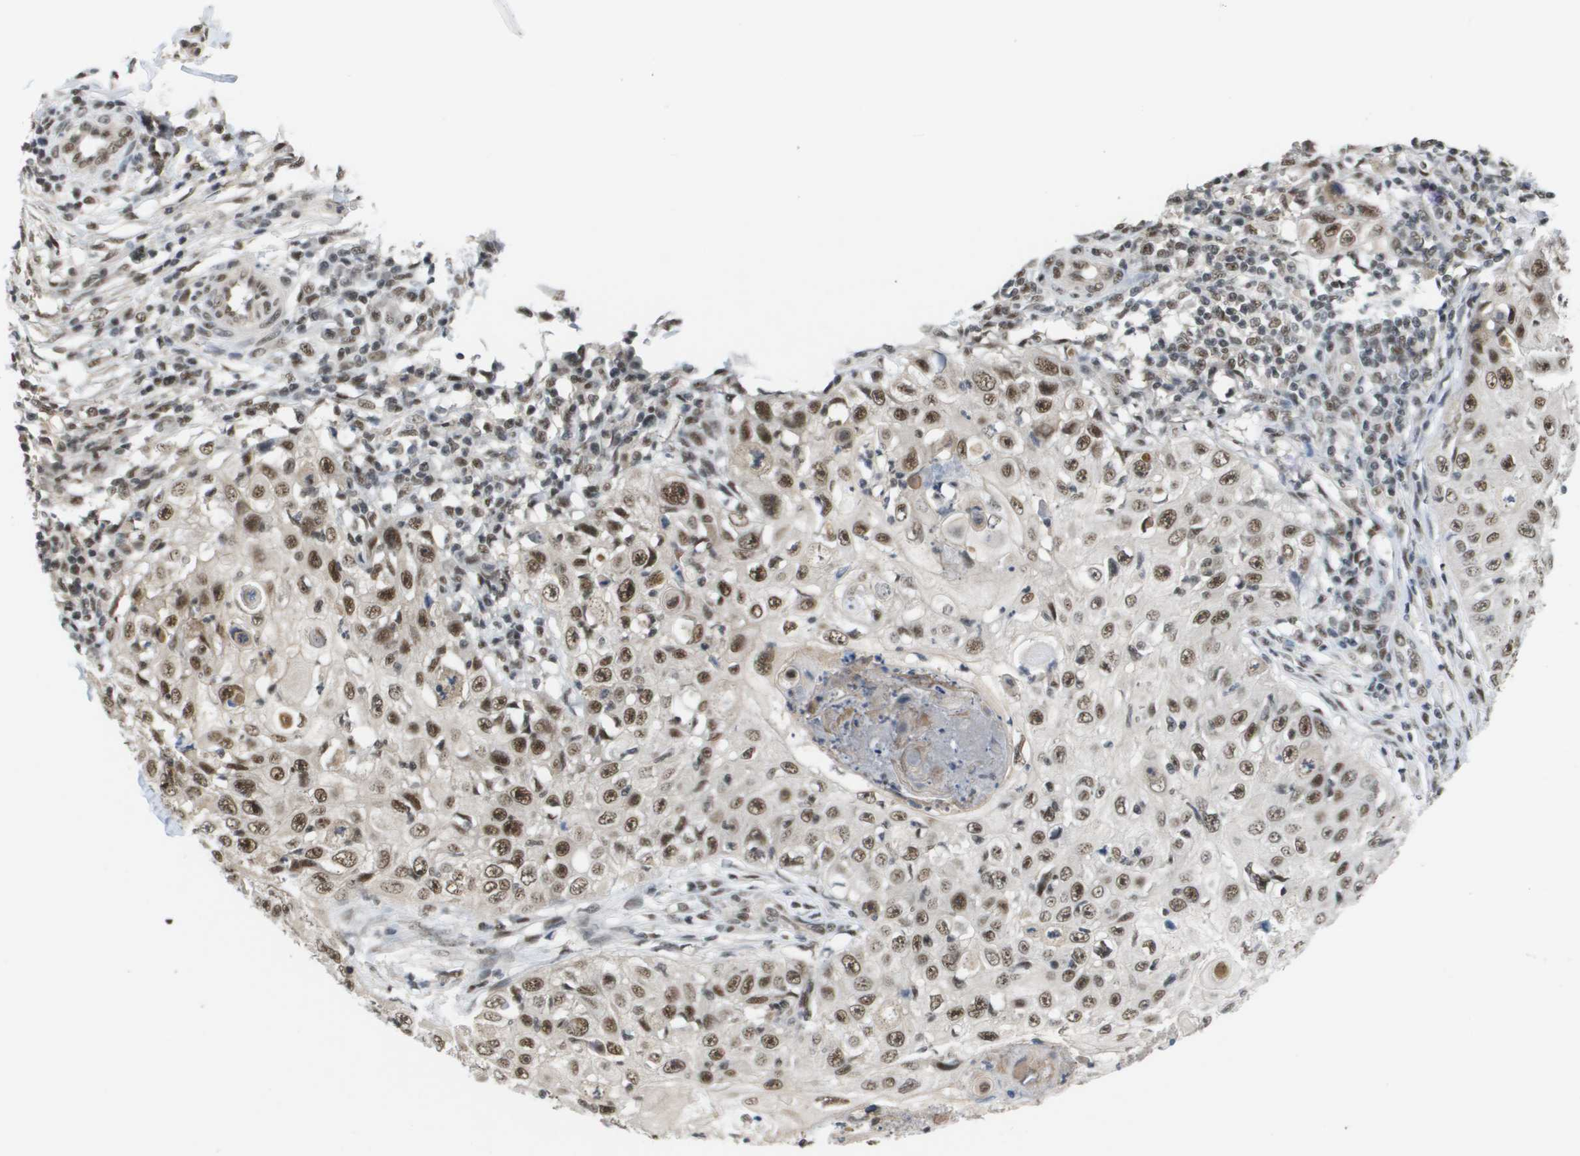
{"staining": {"intensity": "moderate", "quantity": ">75%", "location": "nuclear"}, "tissue": "skin cancer", "cell_type": "Tumor cells", "image_type": "cancer", "snomed": [{"axis": "morphology", "description": "Squamous cell carcinoma, NOS"}, {"axis": "topography", "description": "Skin"}], "caption": "Brown immunohistochemical staining in skin cancer demonstrates moderate nuclear staining in about >75% of tumor cells.", "gene": "ISY1", "patient": {"sex": "male", "age": 86}}